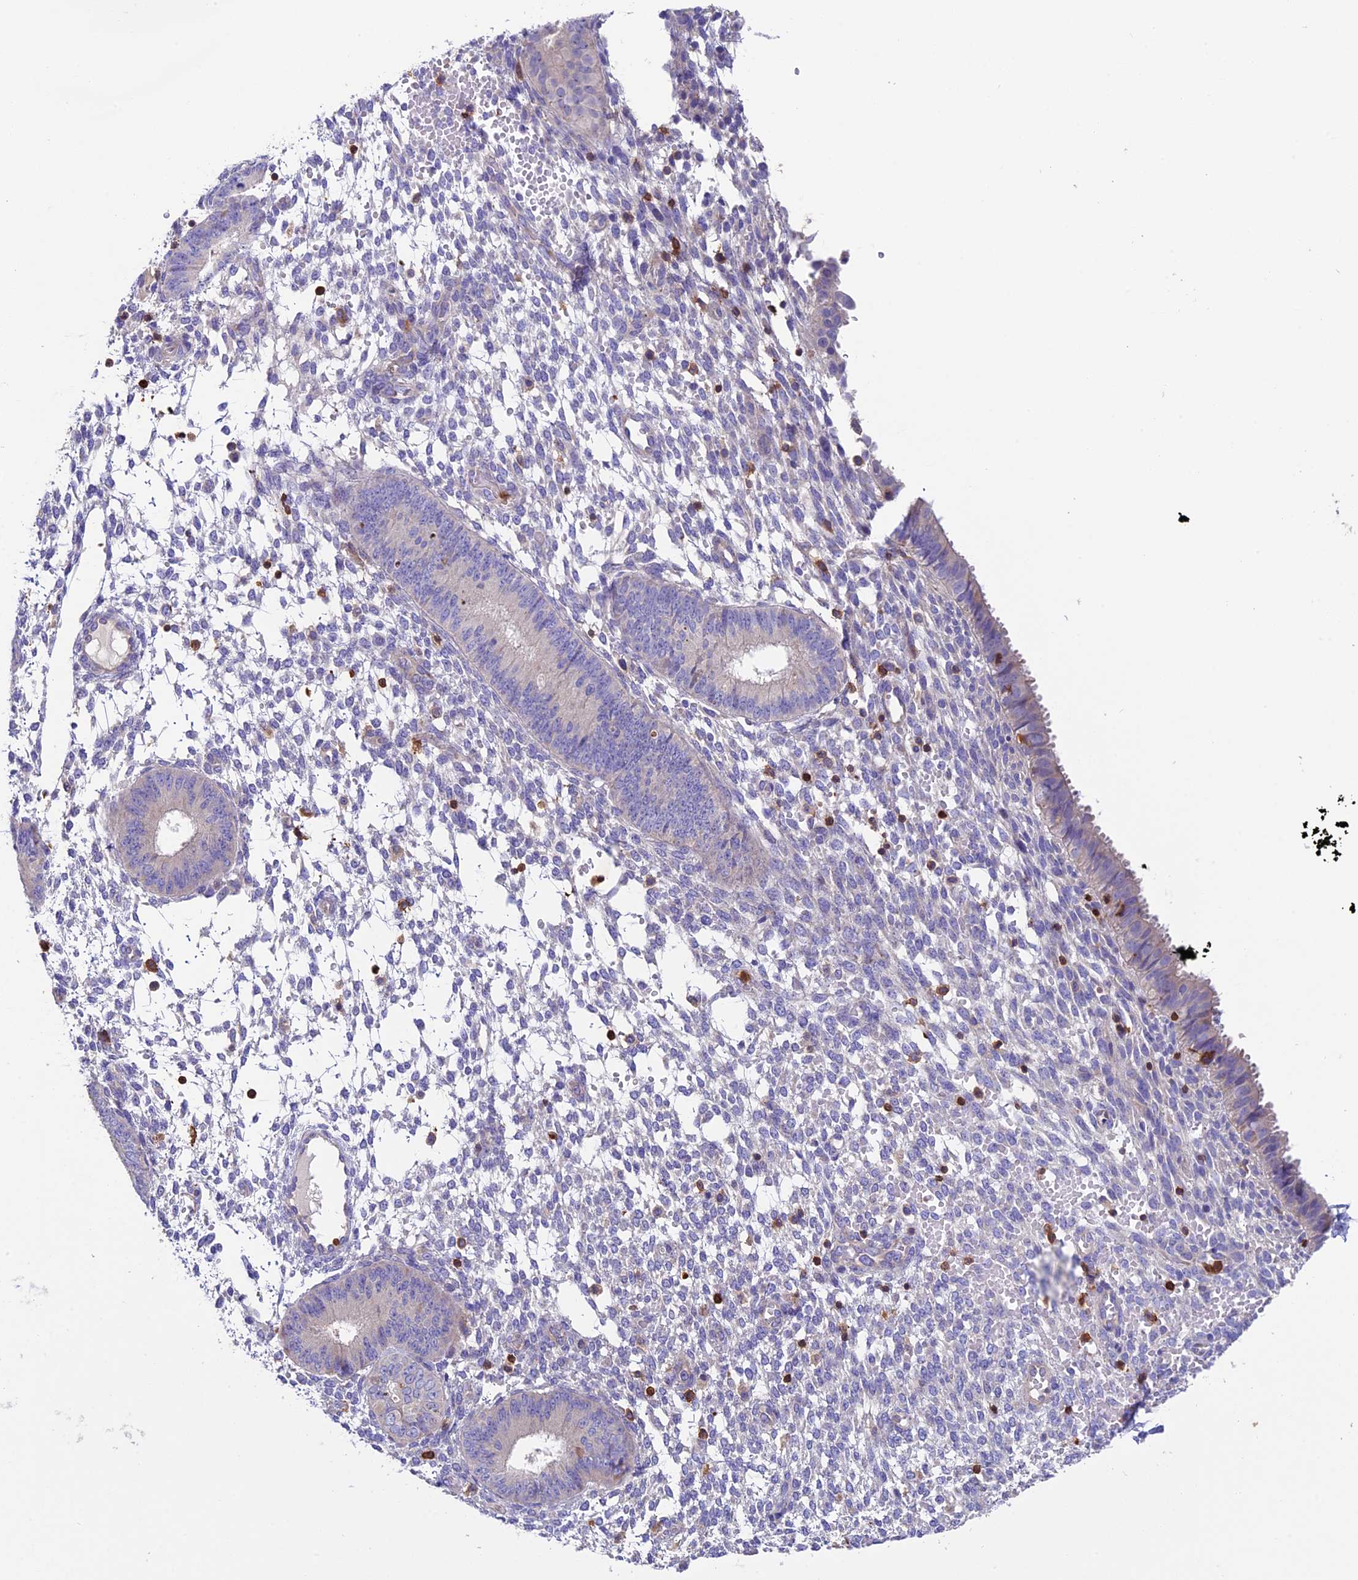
{"staining": {"intensity": "negative", "quantity": "none", "location": "none"}, "tissue": "endometrium", "cell_type": "Cells in endometrial stroma", "image_type": "normal", "snomed": [{"axis": "morphology", "description": "Normal tissue, NOS"}, {"axis": "topography", "description": "Endometrium"}], "caption": "The IHC photomicrograph has no significant positivity in cells in endometrial stroma of endometrium. (DAB immunohistochemistry, high magnification).", "gene": "ADAT1", "patient": {"sex": "female", "age": 49}}